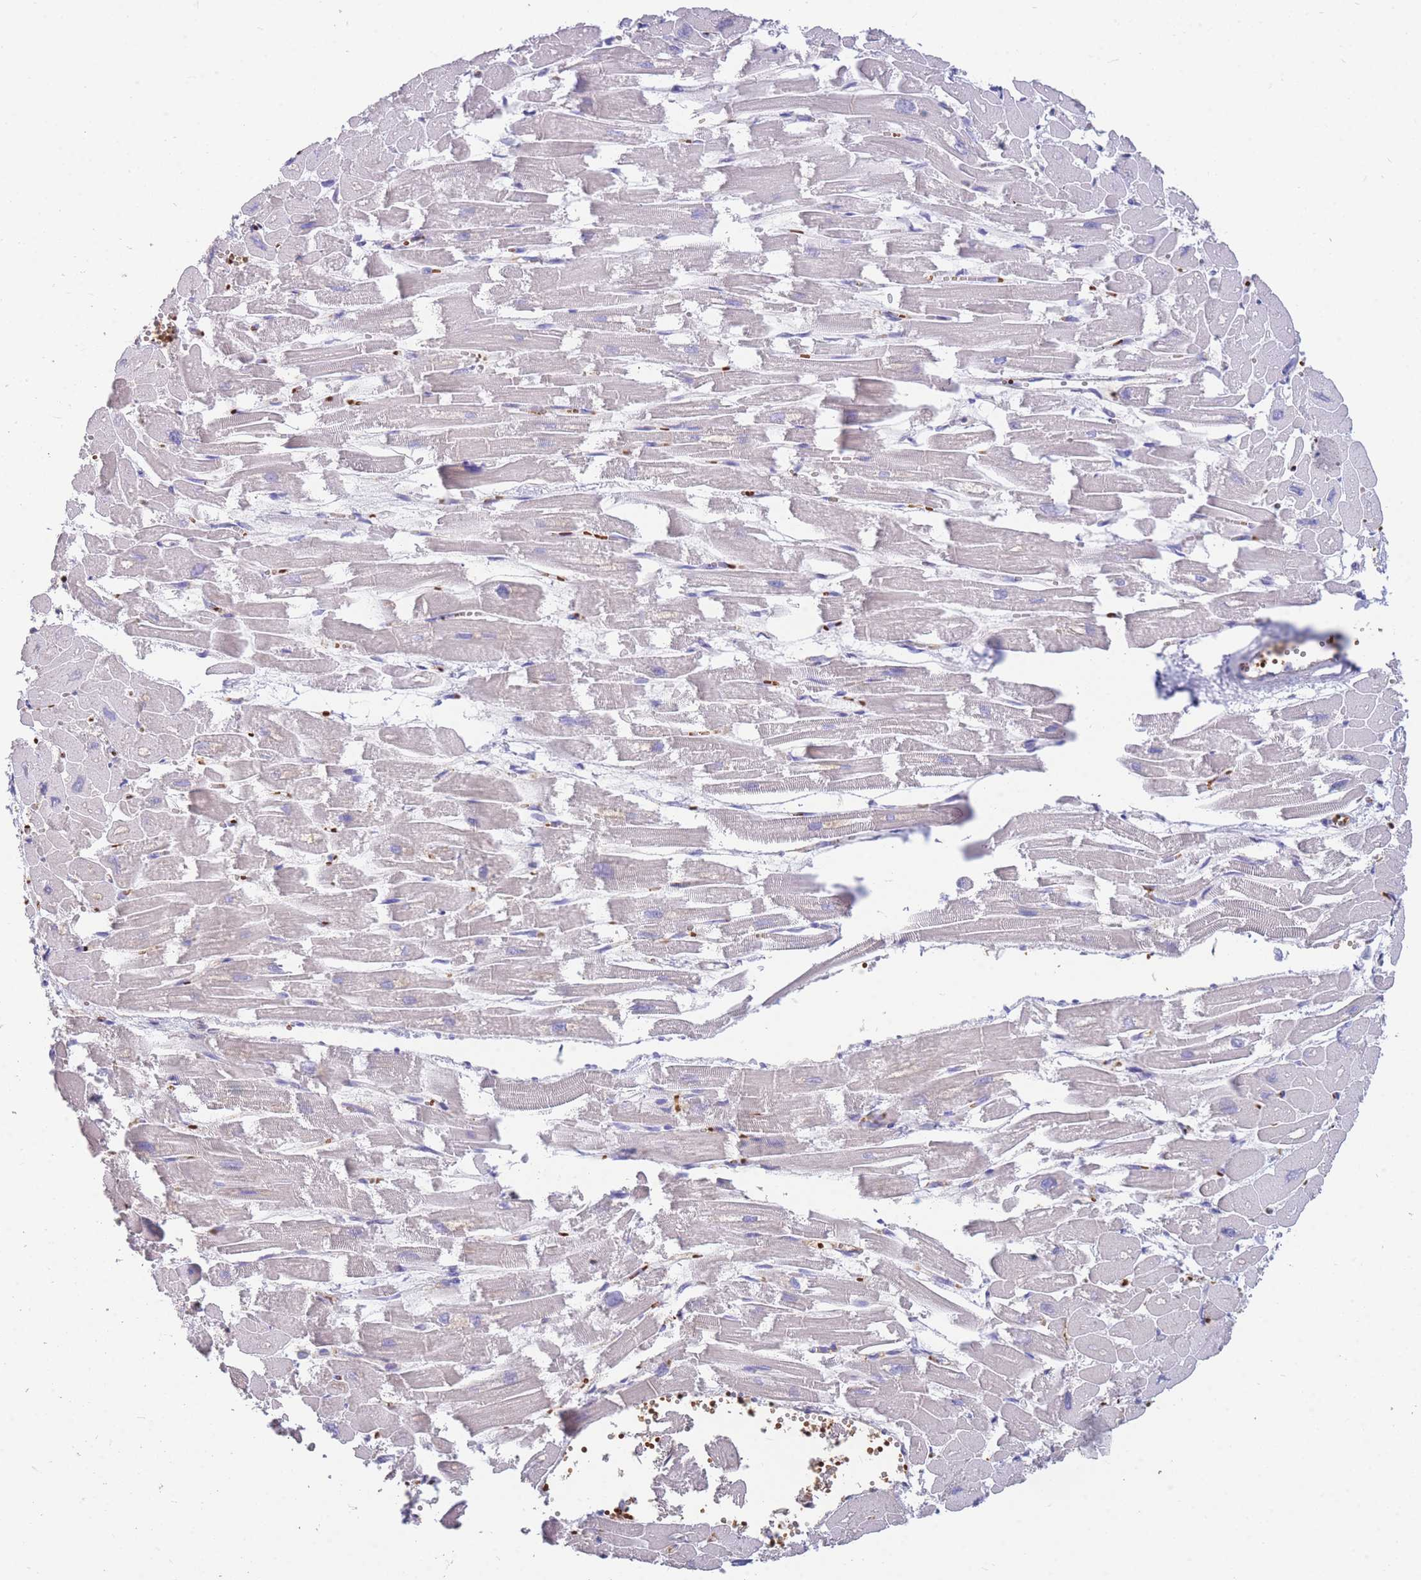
{"staining": {"intensity": "negative", "quantity": "none", "location": "none"}, "tissue": "heart muscle", "cell_type": "Cardiomyocytes", "image_type": "normal", "snomed": [{"axis": "morphology", "description": "Normal tissue, NOS"}, {"axis": "topography", "description": "Heart"}], "caption": "The photomicrograph exhibits no significant expression in cardiomyocytes of heart muscle. (Stains: DAB (3,3'-diaminobenzidine) immunohistochemistry (IHC) with hematoxylin counter stain, Microscopy: brightfield microscopy at high magnification).", "gene": "ANKRD53", "patient": {"sex": "male", "age": 54}}